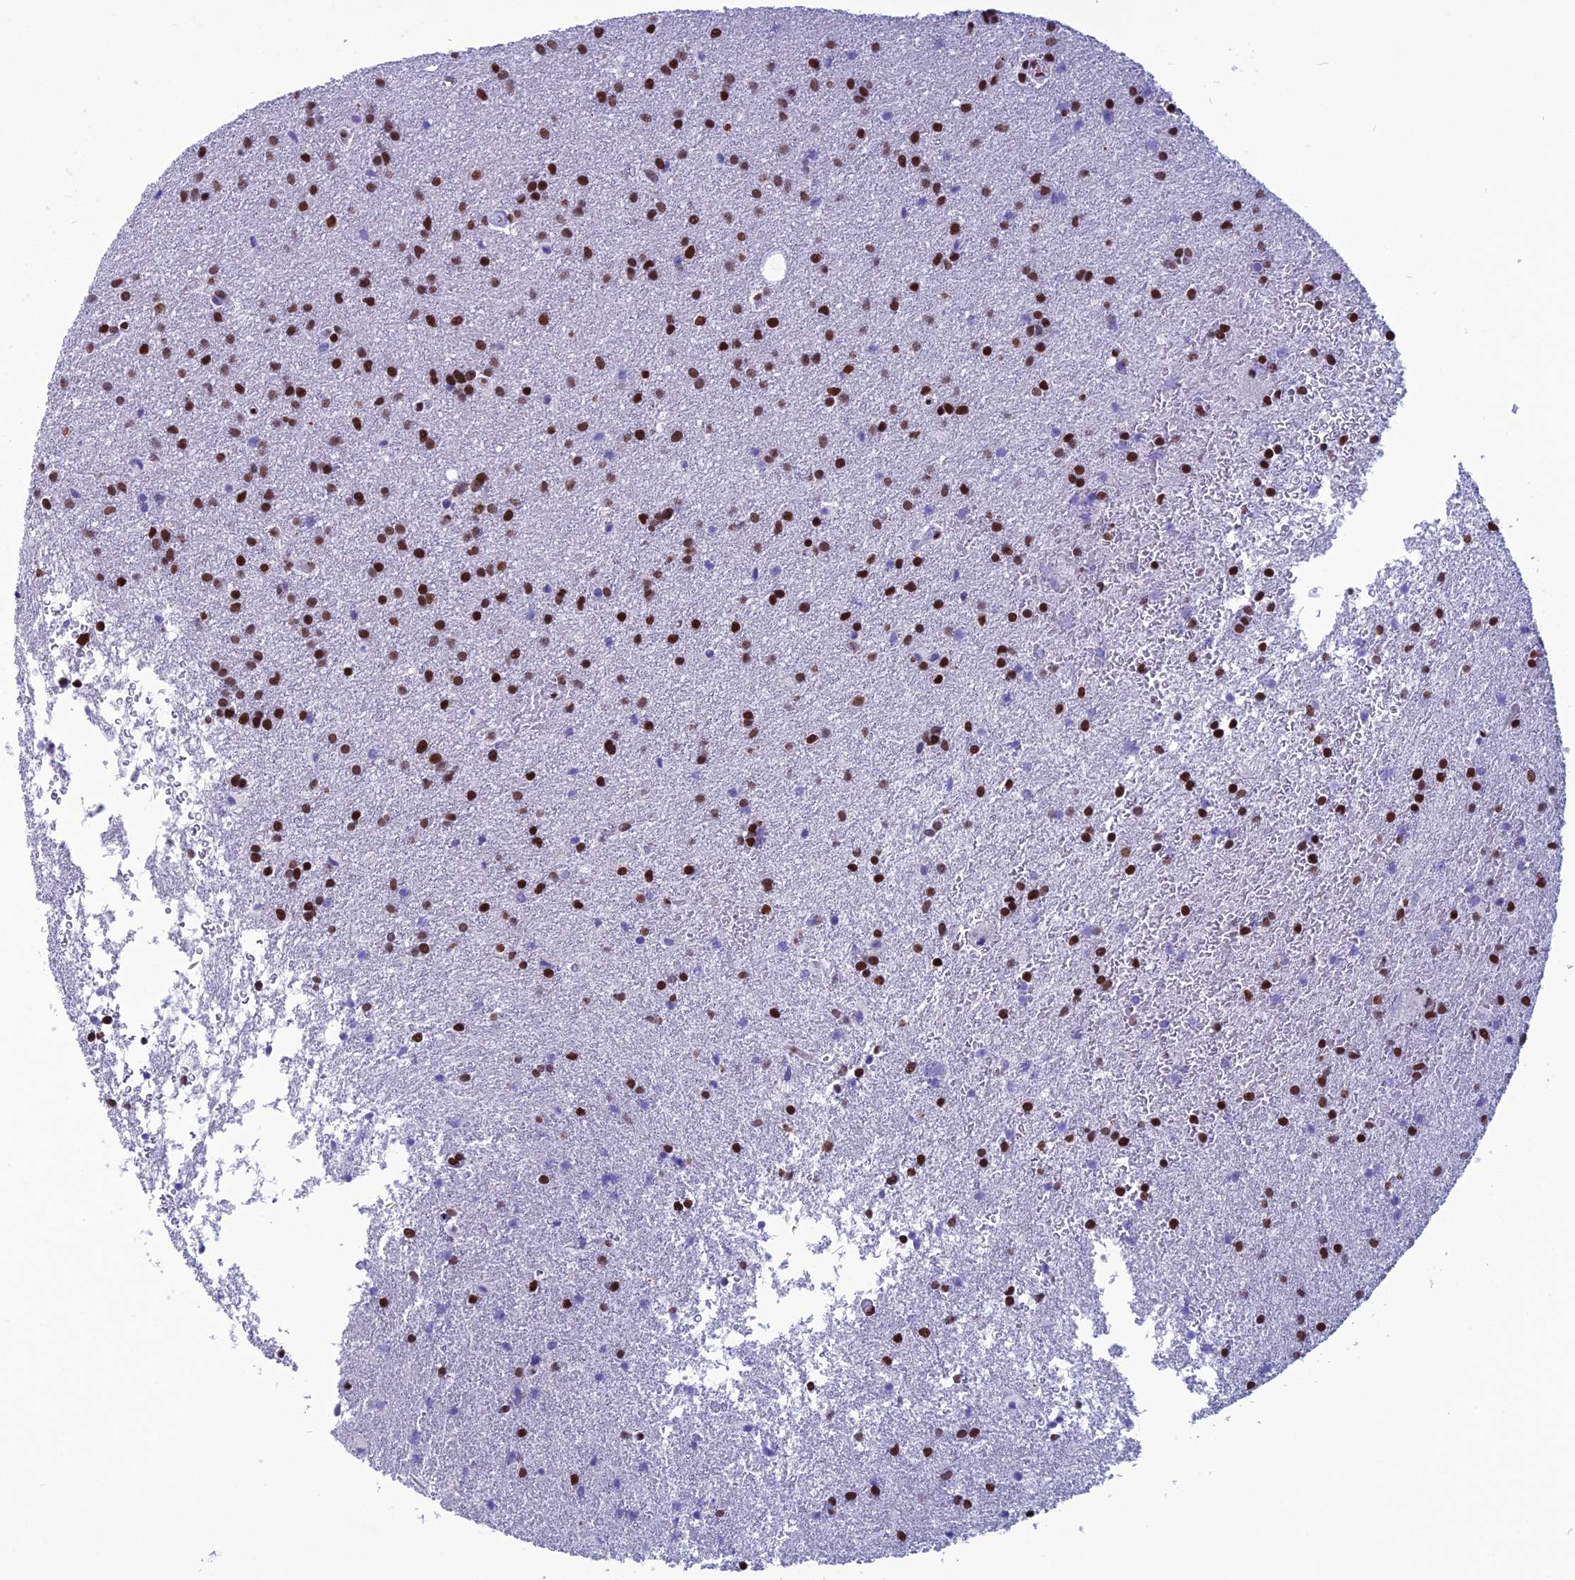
{"staining": {"intensity": "strong", "quantity": "25%-75%", "location": "nuclear"}, "tissue": "glioma", "cell_type": "Tumor cells", "image_type": "cancer", "snomed": [{"axis": "morphology", "description": "Glioma, malignant, High grade"}, {"axis": "topography", "description": "Brain"}], "caption": "A histopathology image showing strong nuclear positivity in approximately 25%-75% of tumor cells in malignant glioma (high-grade), as visualized by brown immunohistochemical staining.", "gene": "PRAMEF12", "patient": {"sex": "female", "age": 50}}